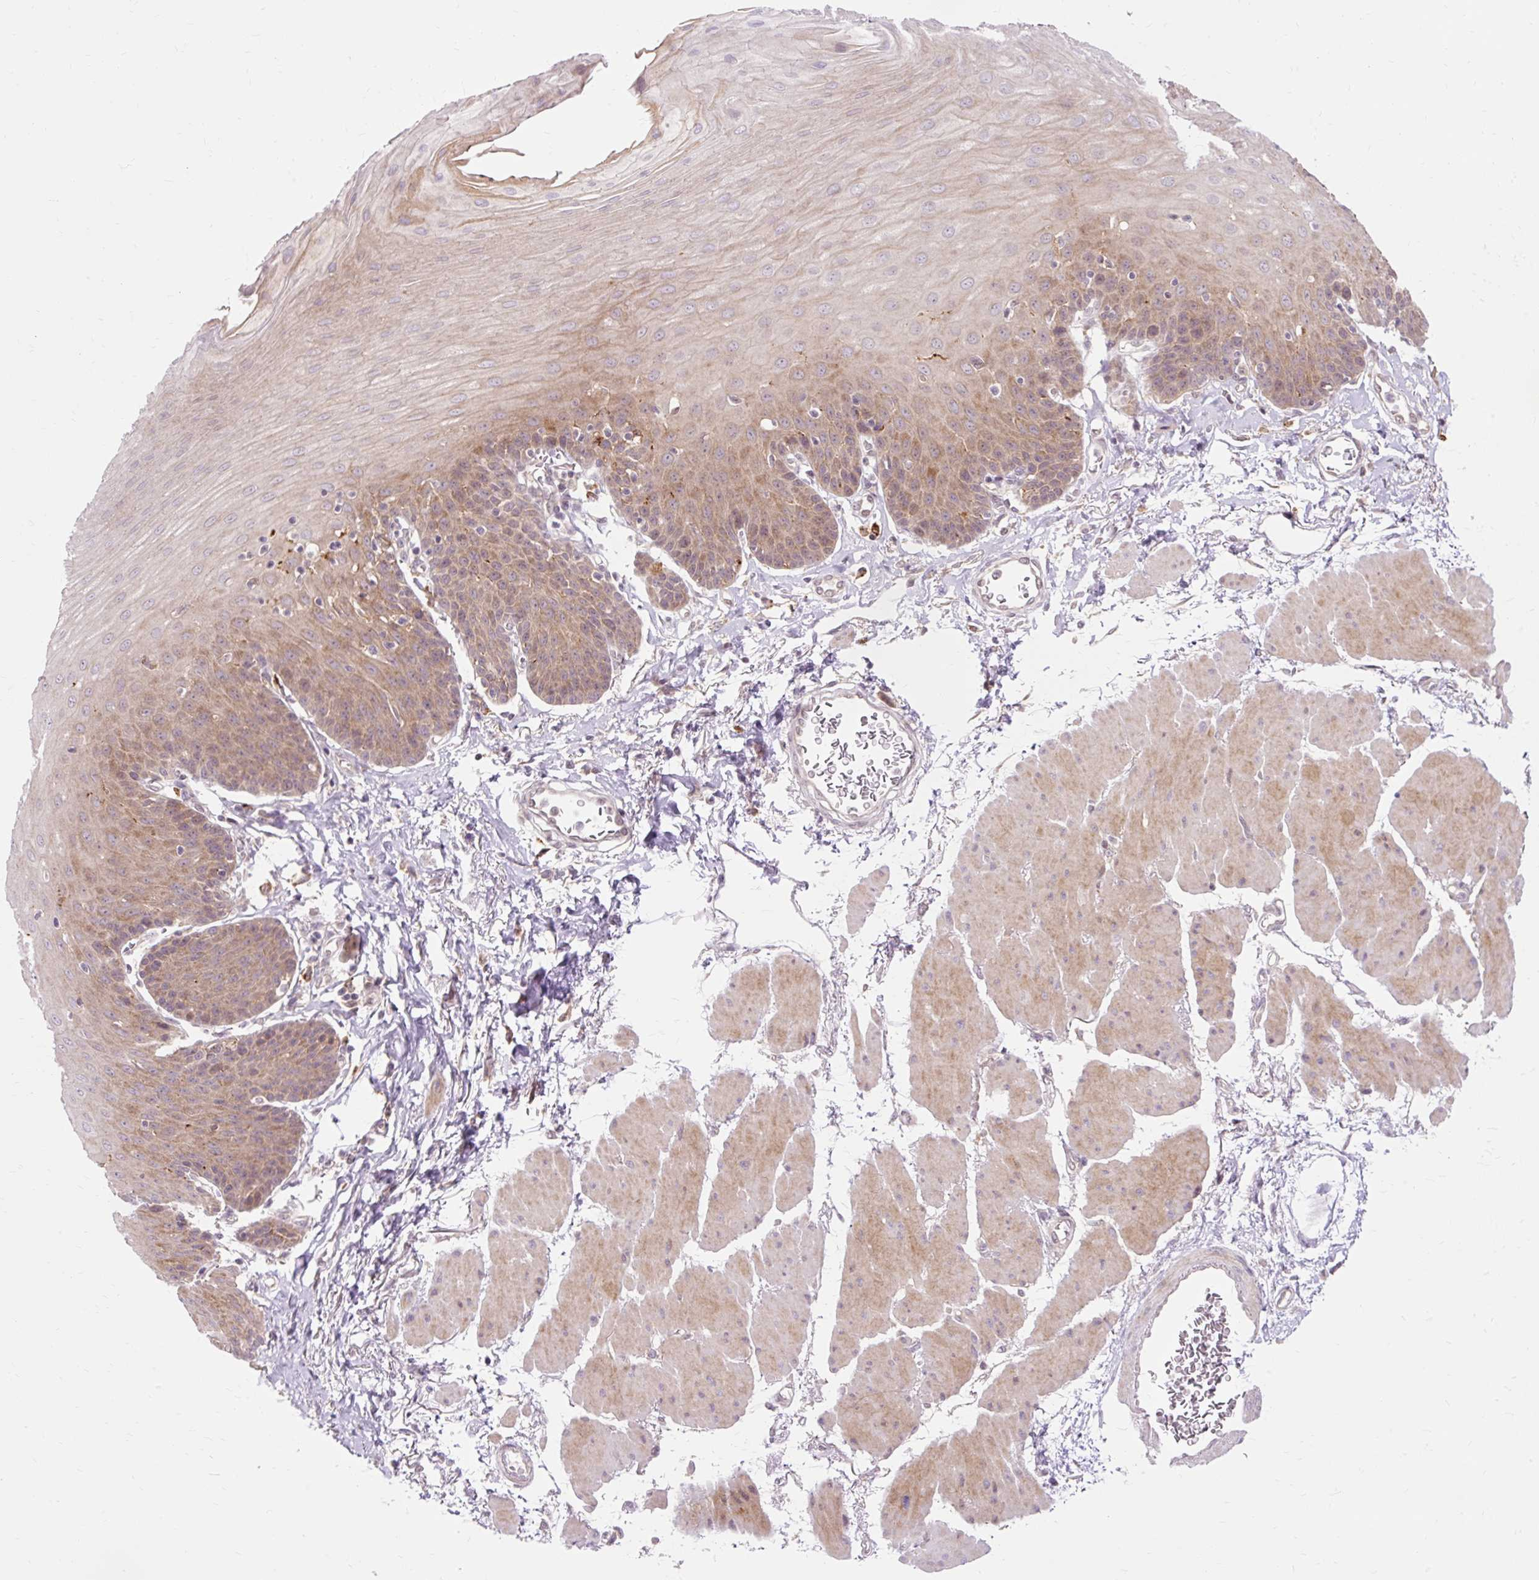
{"staining": {"intensity": "moderate", "quantity": "25%-75%", "location": "cytoplasmic/membranous"}, "tissue": "esophagus", "cell_type": "Squamous epithelial cells", "image_type": "normal", "snomed": [{"axis": "morphology", "description": "Normal tissue, NOS"}, {"axis": "topography", "description": "Esophagus"}], "caption": "Immunohistochemistry (DAB (3,3'-diaminobenzidine)) staining of benign human esophagus exhibits moderate cytoplasmic/membranous protein positivity in about 25%-75% of squamous epithelial cells.", "gene": "GEMIN2", "patient": {"sex": "female", "age": 81}}